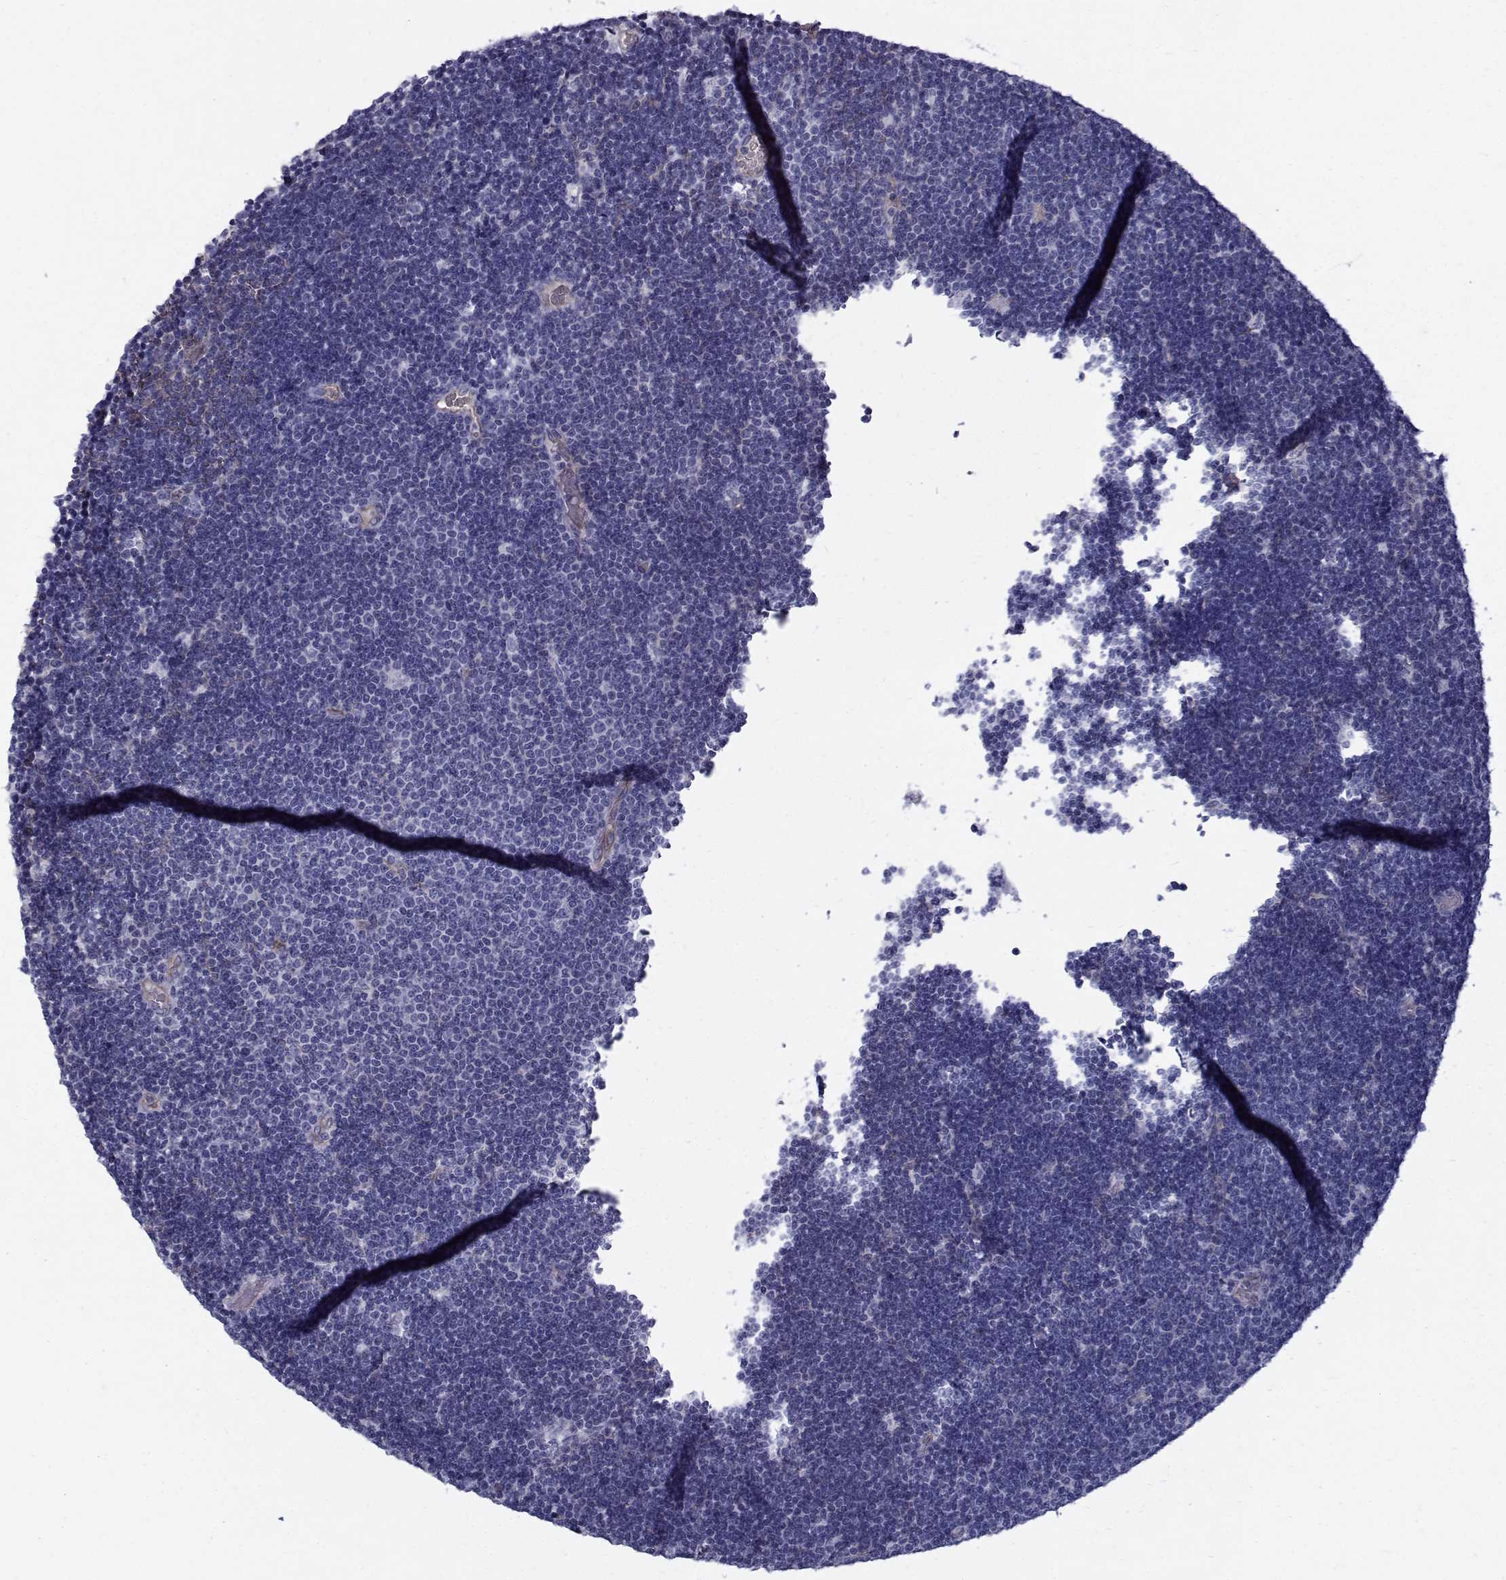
{"staining": {"intensity": "negative", "quantity": "none", "location": "none"}, "tissue": "lymphoma", "cell_type": "Tumor cells", "image_type": "cancer", "snomed": [{"axis": "morphology", "description": "Malignant lymphoma, non-Hodgkin's type, Low grade"}, {"axis": "topography", "description": "Brain"}], "caption": "An immunohistochemistry (IHC) micrograph of lymphoma is shown. There is no staining in tumor cells of lymphoma. (Immunohistochemistry (ihc), brightfield microscopy, high magnification).", "gene": "QPCT", "patient": {"sex": "female", "age": 66}}